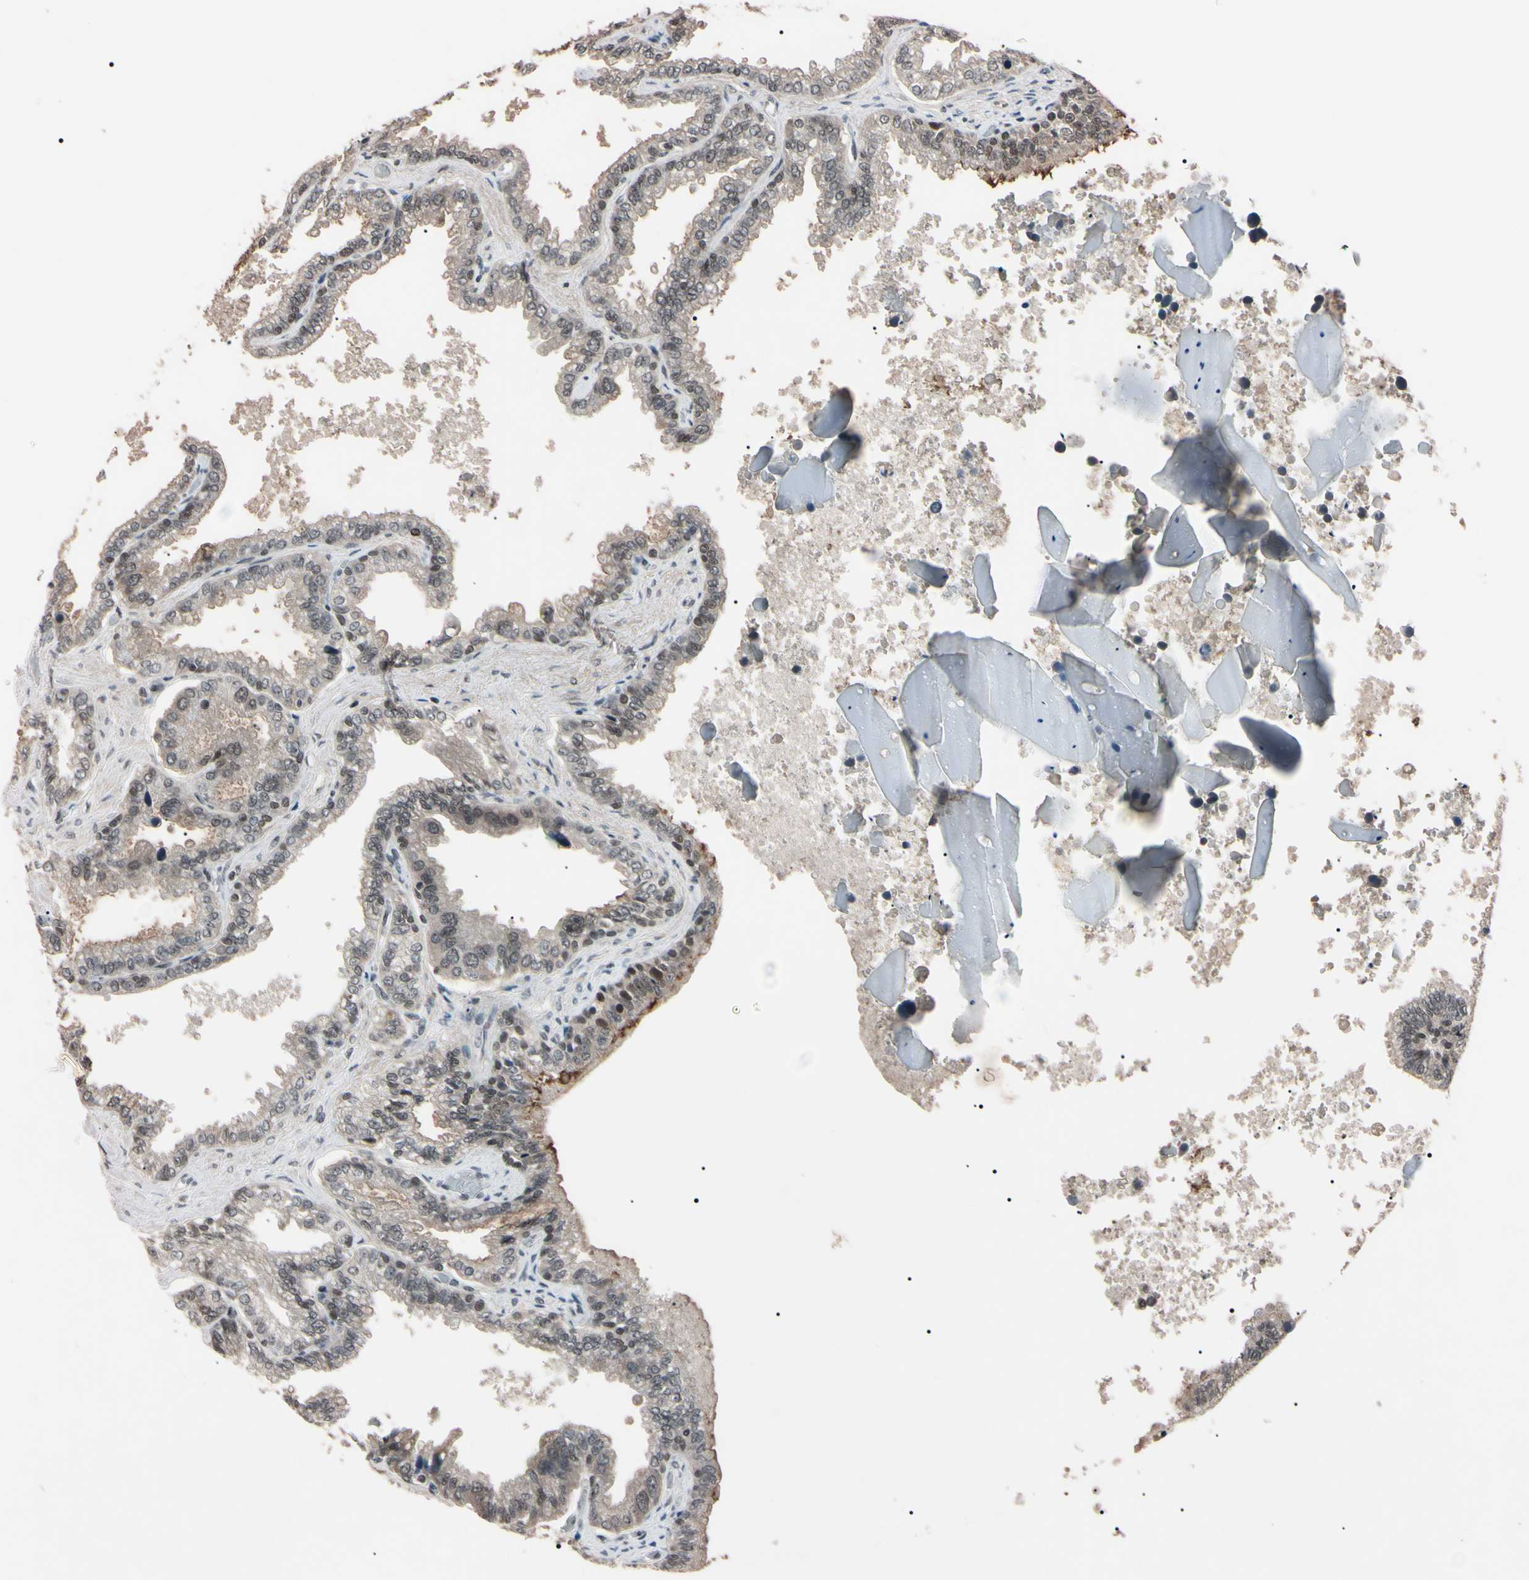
{"staining": {"intensity": "moderate", "quantity": "25%-75%", "location": "nuclear"}, "tissue": "seminal vesicle", "cell_type": "Glandular cells", "image_type": "normal", "snomed": [{"axis": "morphology", "description": "Normal tissue, NOS"}, {"axis": "topography", "description": "Seminal veicle"}], "caption": "DAB immunohistochemical staining of normal seminal vesicle exhibits moderate nuclear protein expression in about 25%-75% of glandular cells.", "gene": "YY1", "patient": {"sex": "male", "age": 46}}